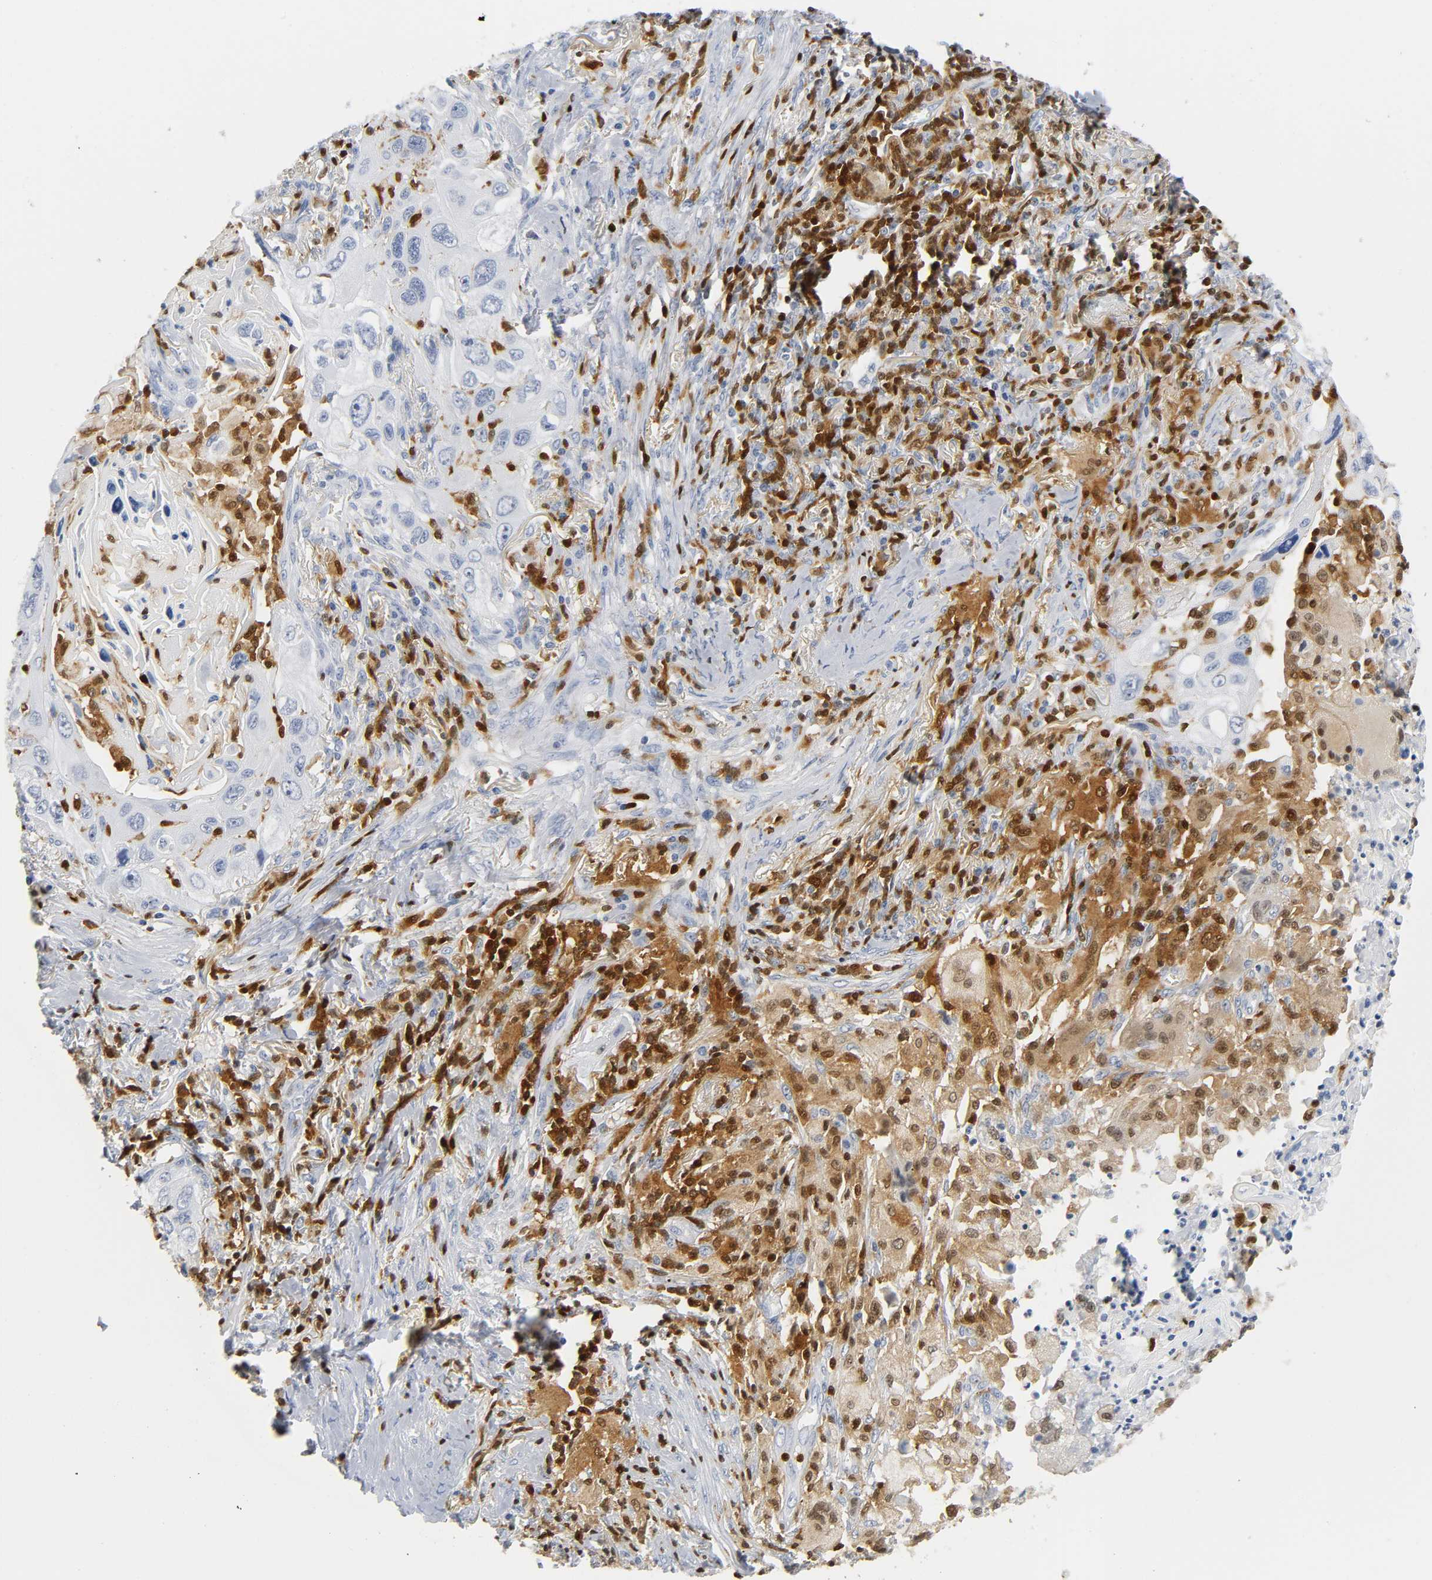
{"staining": {"intensity": "moderate", "quantity": "<25%", "location": "cytoplasmic/membranous,nuclear"}, "tissue": "lung cancer", "cell_type": "Tumor cells", "image_type": "cancer", "snomed": [{"axis": "morphology", "description": "Squamous cell carcinoma, NOS"}, {"axis": "topography", "description": "Lung"}], "caption": "Human squamous cell carcinoma (lung) stained with a protein marker reveals moderate staining in tumor cells.", "gene": "DOK2", "patient": {"sex": "female", "age": 67}}